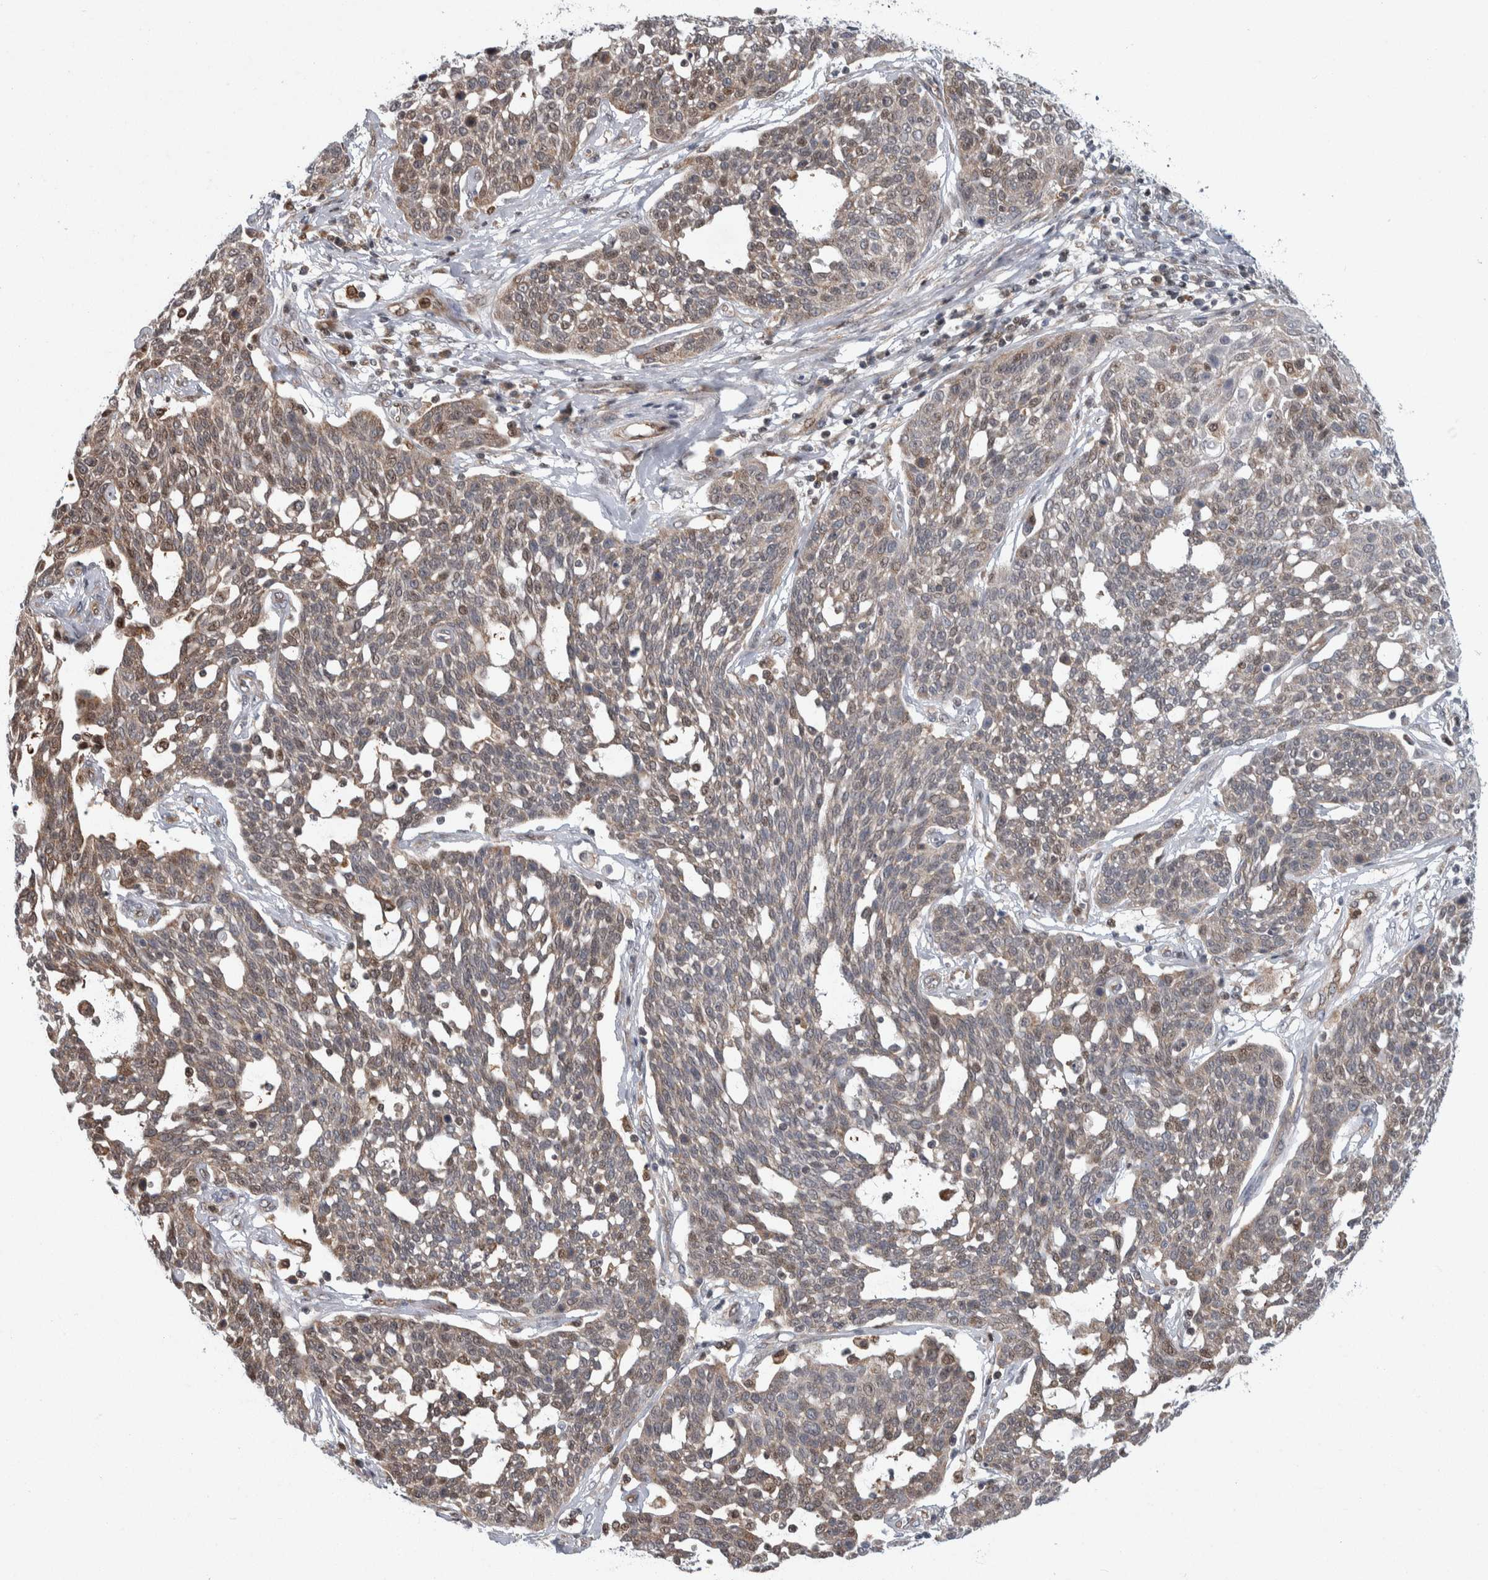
{"staining": {"intensity": "weak", "quantity": "25%-75%", "location": "cytoplasmic/membranous"}, "tissue": "cervical cancer", "cell_type": "Tumor cells", "image_type": "cancer", "snomed": [{"axis": "morphology", "description": "Squamous cell carcinoma, NOS"}, {"axis": "topography", "description": "Cervix"}], "caption": "A brown stain labels weak cytoplasmic/membranous staining of a protein in cervical cancer tumor cells. Using DAB (3,3'-diaminobenzidine) (brown) and hematoxylin (blue) stains, captured at high magnification using brightfield microscopy.", "gene": "PTPA", "patient": {"sex": "female", "age": 34}}